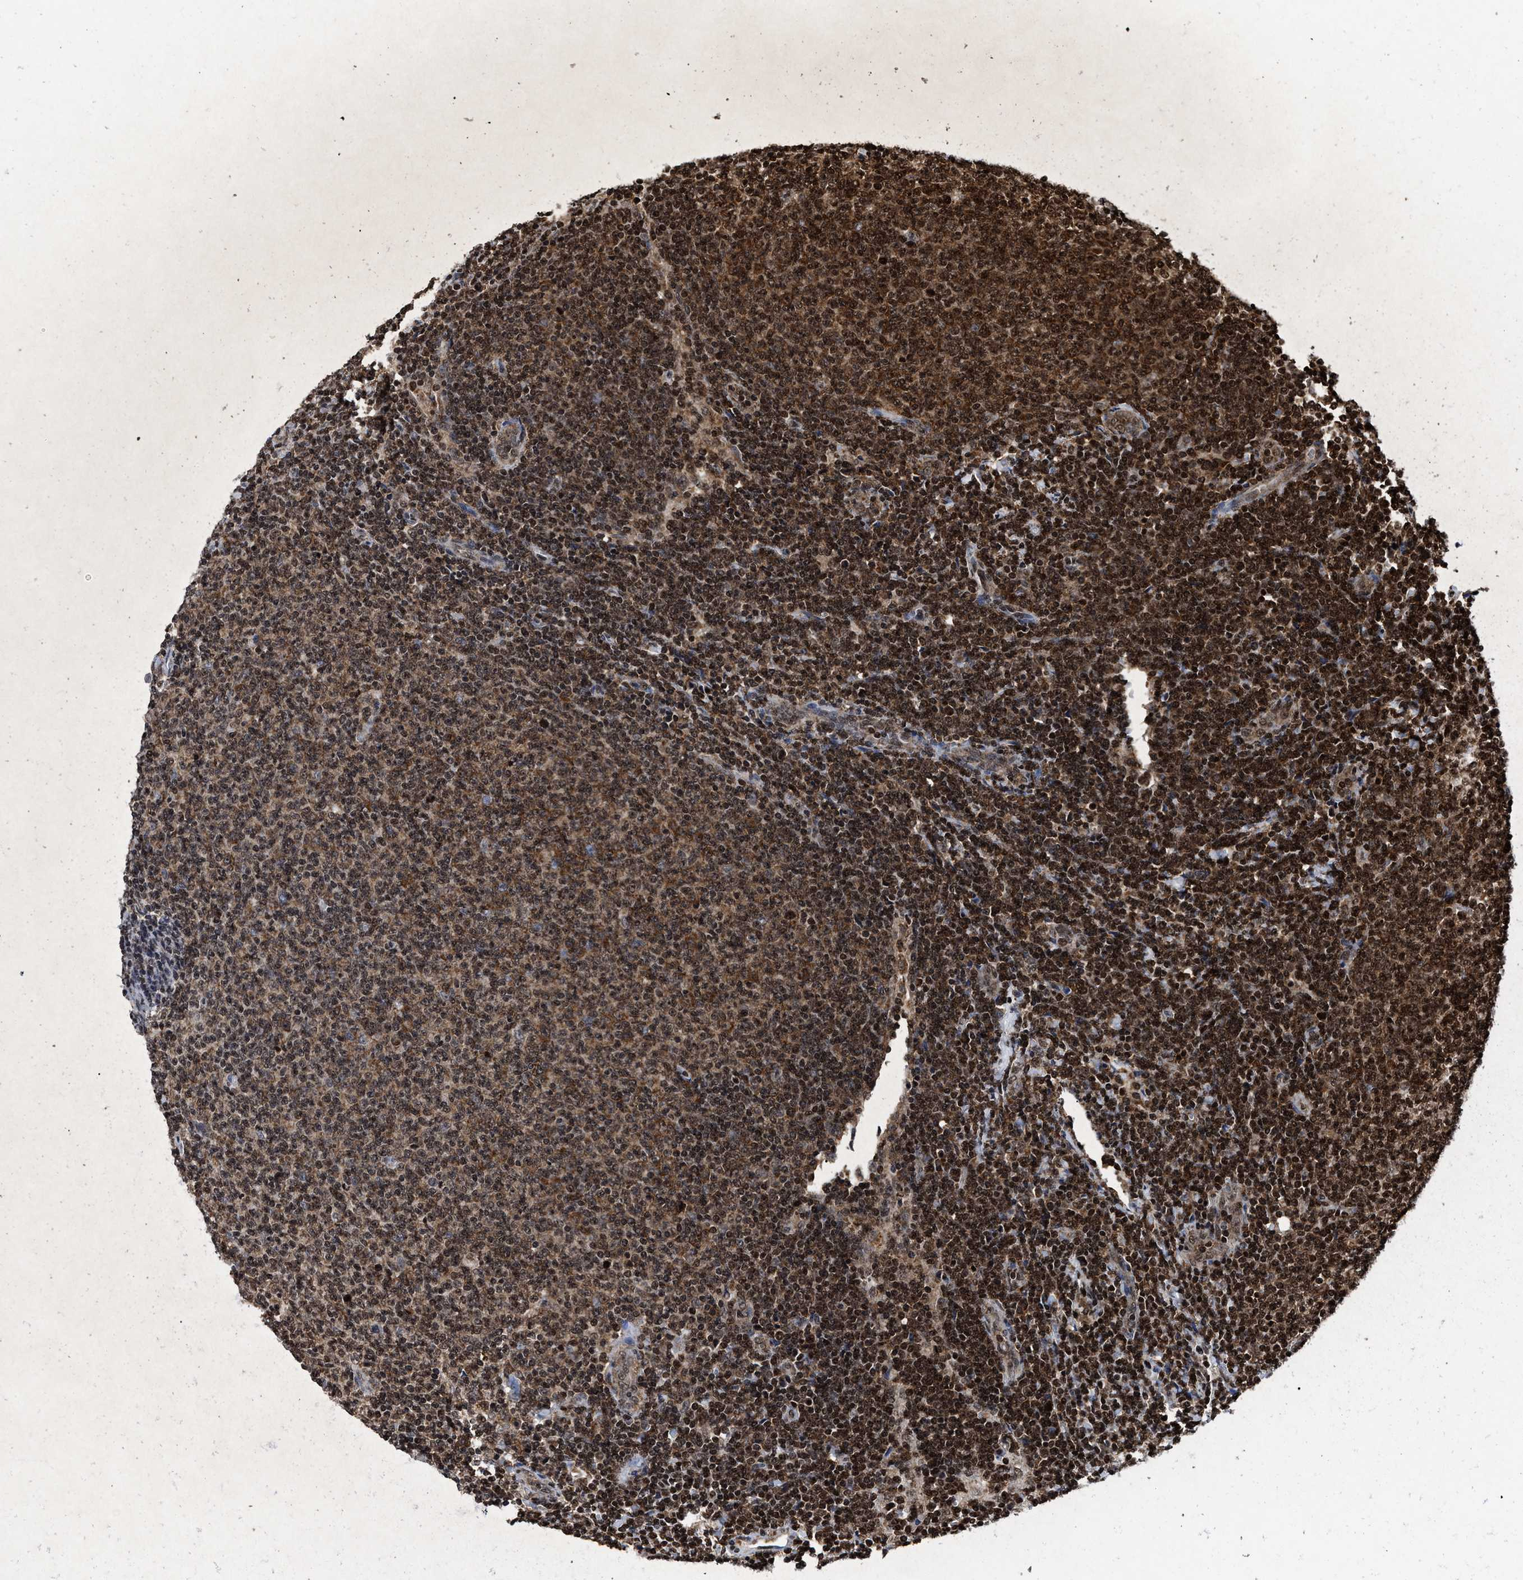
{"staining": {"intensity": "strong", "quantity": ">75%", "location": "cytoplasmic/membranous,nuclear"}, "tissue": "lymphoma", "cell_type": "Tumor cells", "image_type": "cancer", "snomed": [{"axis": "morphology", "description": "Malignant lymphoma, non-Hodgkin's type, Low grade"}, {"axis": "topography", "description": "Lymph node"}], "caption": "Immunohistochemical staining of human lymphoma demonstrates high levels of strong cytoplasmic/membranous and nuclear positivity in approximately >75% of tumor cells. (brown staining indicates protein expression, while blue staining denotes nuclei).", "gene": "ALYREF", "patient": {"sex": "male", "age": 66}}